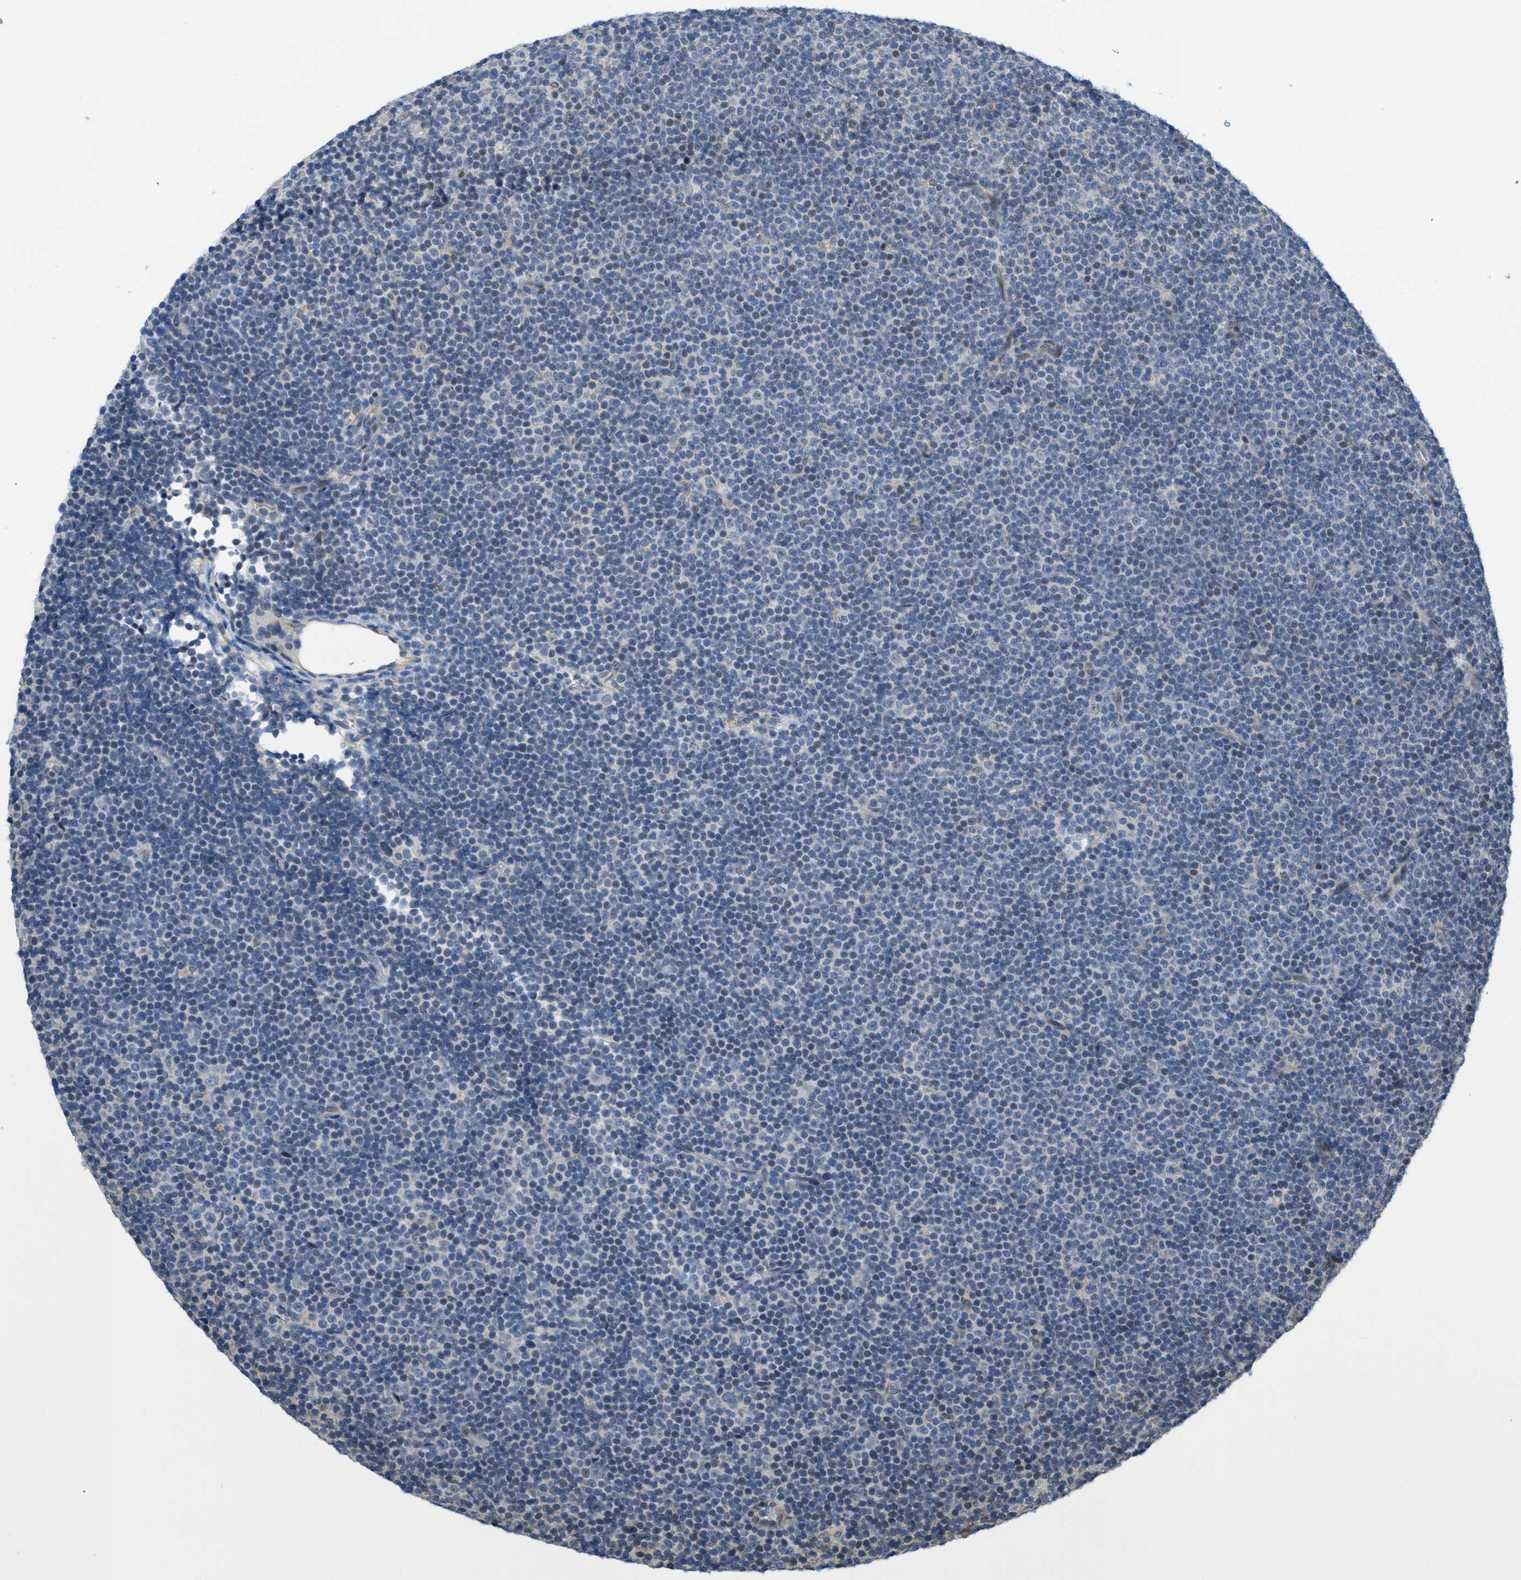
{"staining": {"intensity": "negative", "quantity": "none", "location": "none"}, "tissue": "lymphoma", "cell_type": "Tumor cells", "image_type": "cancer", "snomed": [{"axis": "morphology", "description": "Malignant lymphoma, non-Hodgkin's type, Low grade"}, {"axis": "topography", "description": "Lymph node"}], "caption": "High power microscopy photomicrograph of an immunohistochemistry (IHC) micrograph of malignant lymphoma, non-Hodgkin's type (low-grade), revealing no significant positivity in tumor cells.", "gene": "IFNLR1", "patient": {"sex": "female", "age": 67}}